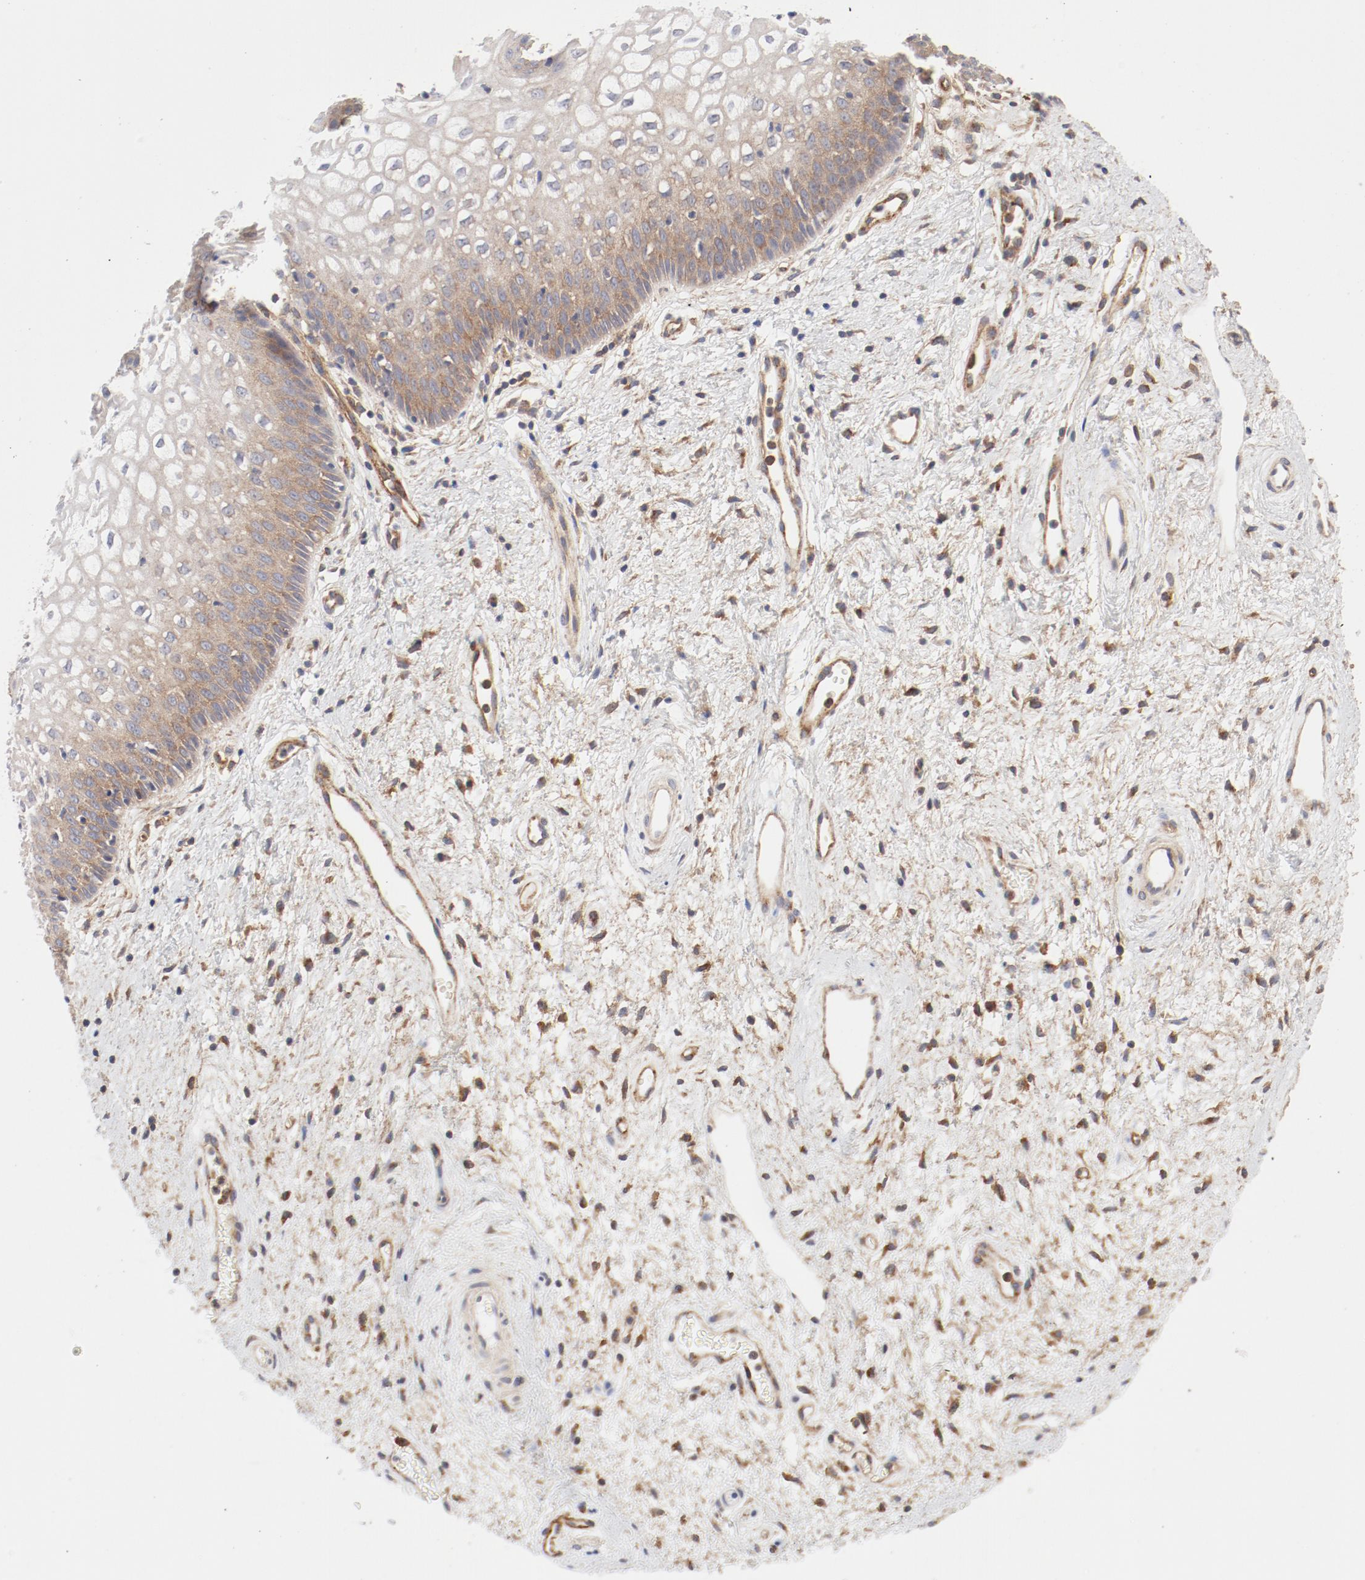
{"staining": {"intensity": "weak", "quantity": "<25%", "location": "cytoplasmic/membranous"}, "tissue": "vagina", "cell_type": "Squamous epithelial cells", "image_type": "normal", "snomed": [{"axis": "morphology", "description": "Normal tissue, NOS"}, {"axis": "topography", "description": "Vagina"}], "caption": "Immunohistochemical staining of unremarkable human vagina exhibits no significant positivity in squamous epithelial cells.", "gene": "AP2A1", "patient": {"sex": "female", "age": 34}}